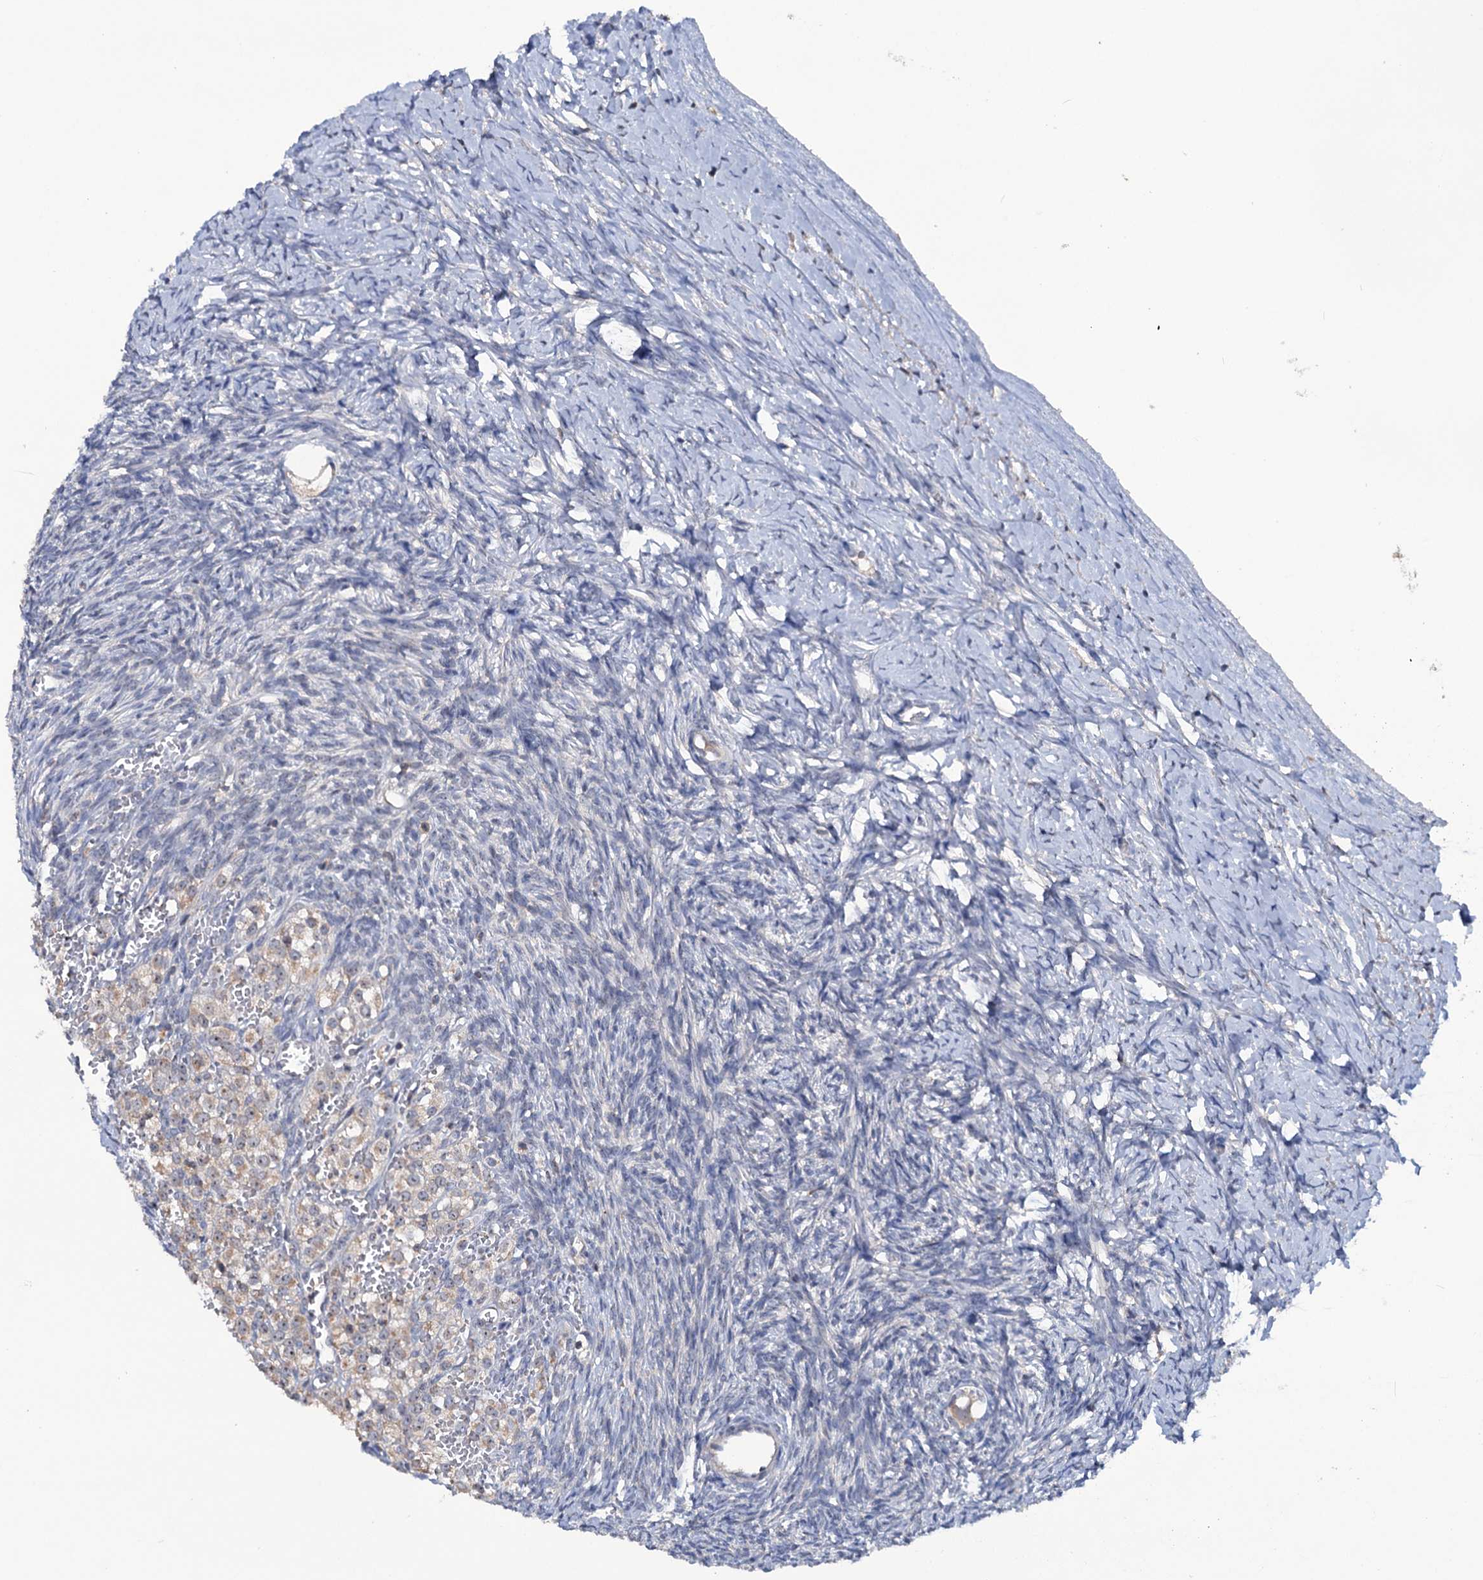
{"staining": {"intensity": "negative", "quantity": "none", "location": "none"}, "tissue": "ovary", "cell_type": "Follicle cells", "image_type": "normal", "snomed": [{"axis": "morphology", "description": "Normal tissue, NOS"}, {"axis": "morphology", "description": "Developmental malformation"}, {"axis": "topography", "description": "Ovary"}], "caption": "DAB (3,3'-diaminobenzidine) immunohistochemical staining of benign ovary shows no significant expression in follicle cells. (Brightfield microscopy of DAB IHC at high magnification).", "gene": "HTR3B", "patient": {"sex": "female", "age": 39}}